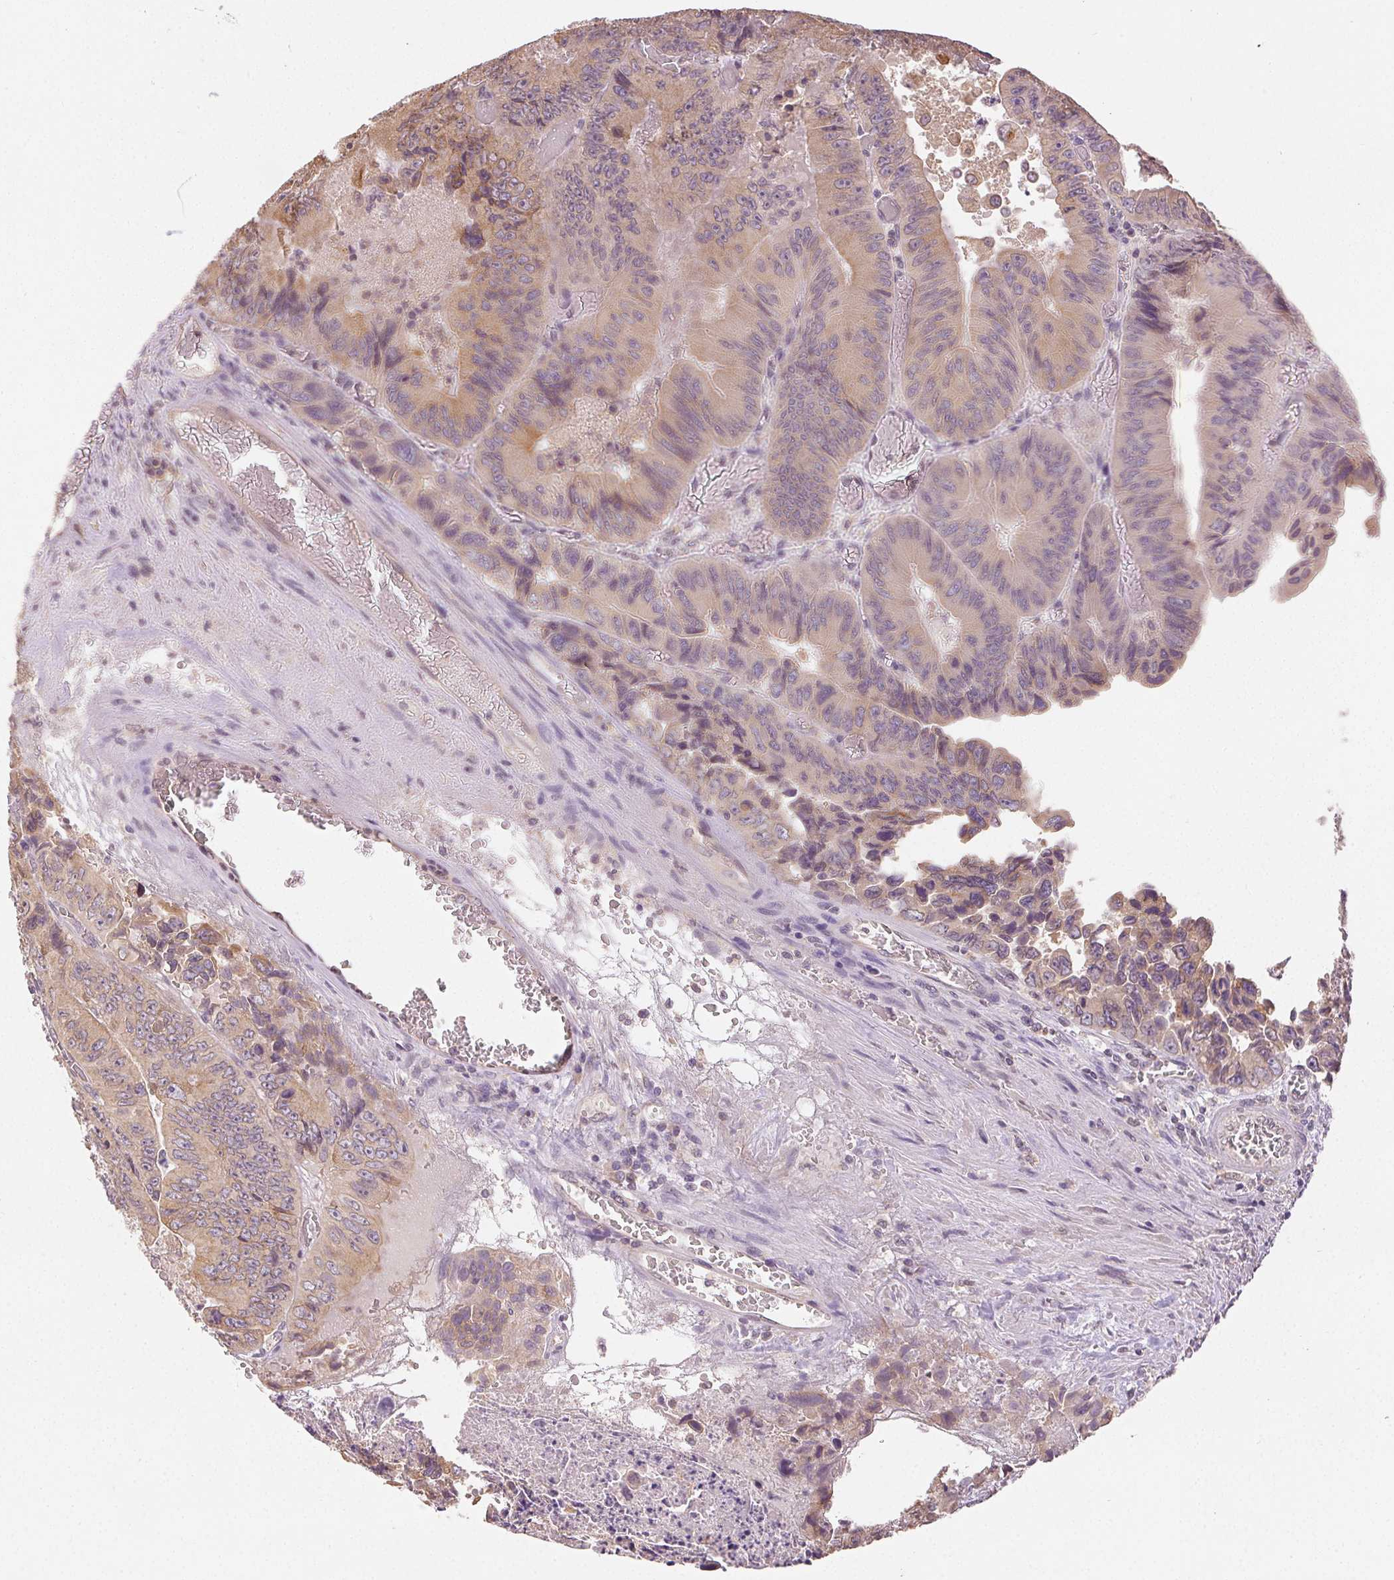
{"staining": {"intensity": "weak", "quantity": "25%-75%", "location": "cytoplasmic/membranous,nuclear"}, "tissue": "colorectal cancer", "cell_type": "Tumor cells", "image_type": "cancer", "snomed": [{"axis": "morphology", "description": "Adenocarcinoma, NOS"}, {"axis": "topography", "description": "Colon"}], "caption": "This is a histology image of immunohistochemistry (IHC) staining of colorectal adenocarcinoma, which shows weak positivity in the cytoplasmic/membranous and nuclear of tumor cells.", "gene": "SEZ6L2", "patient": {"sex": "female", "age": 84}}